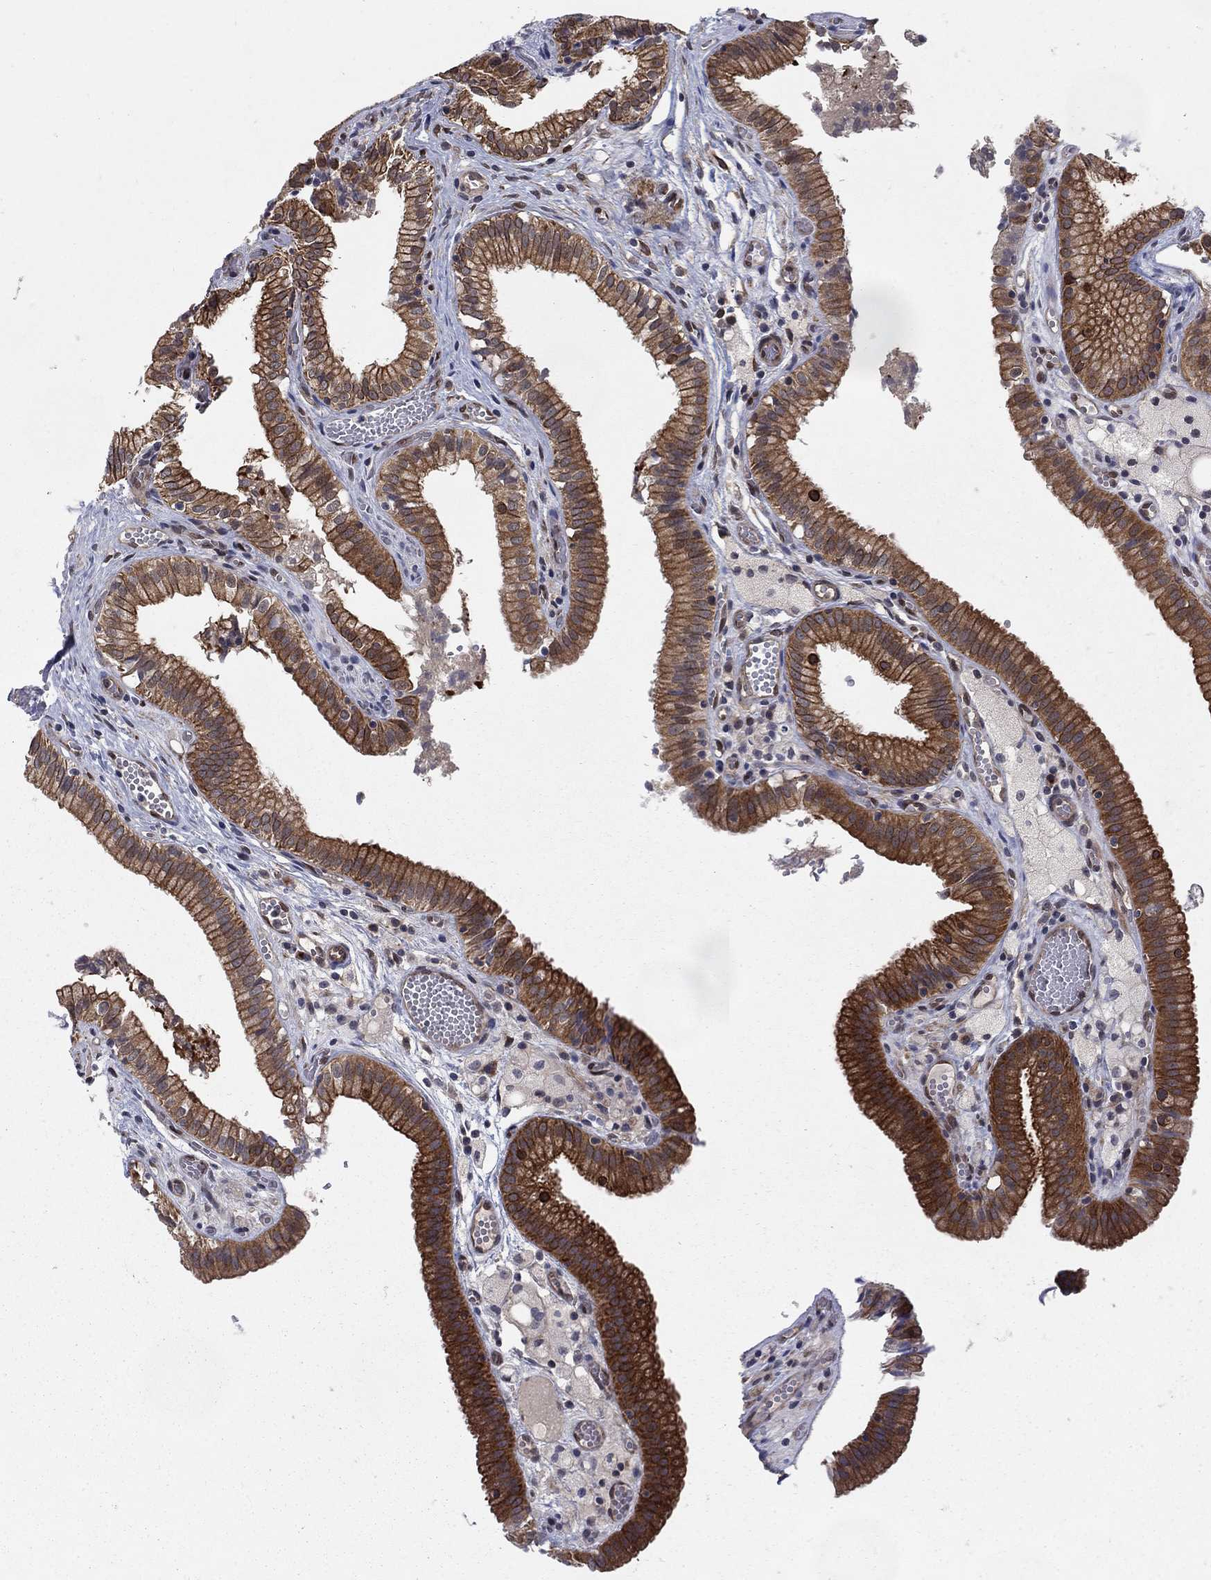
{"staining": {"intensity": "strong", "quantity": "25%-75%", "location": "cytoplasmic/membranous"}, "tissue": "gallbladder", "cell_type": "Glandular cells", "image_type": "normal", "snomed": [{"axis": "morphology", "description": "Normal tissue, NOS"}, {"axis": "topography", "description": "Gallbladder"}], "caption": "The image reveals immunohistochemical staining of unremarkable gallbladder. There is strong cytoplasmic/membranous expression is identified in about 25%-75% of glandular cells.", "gene": "SH3RF1", "patient": {"sex": "female", "age": 24}}